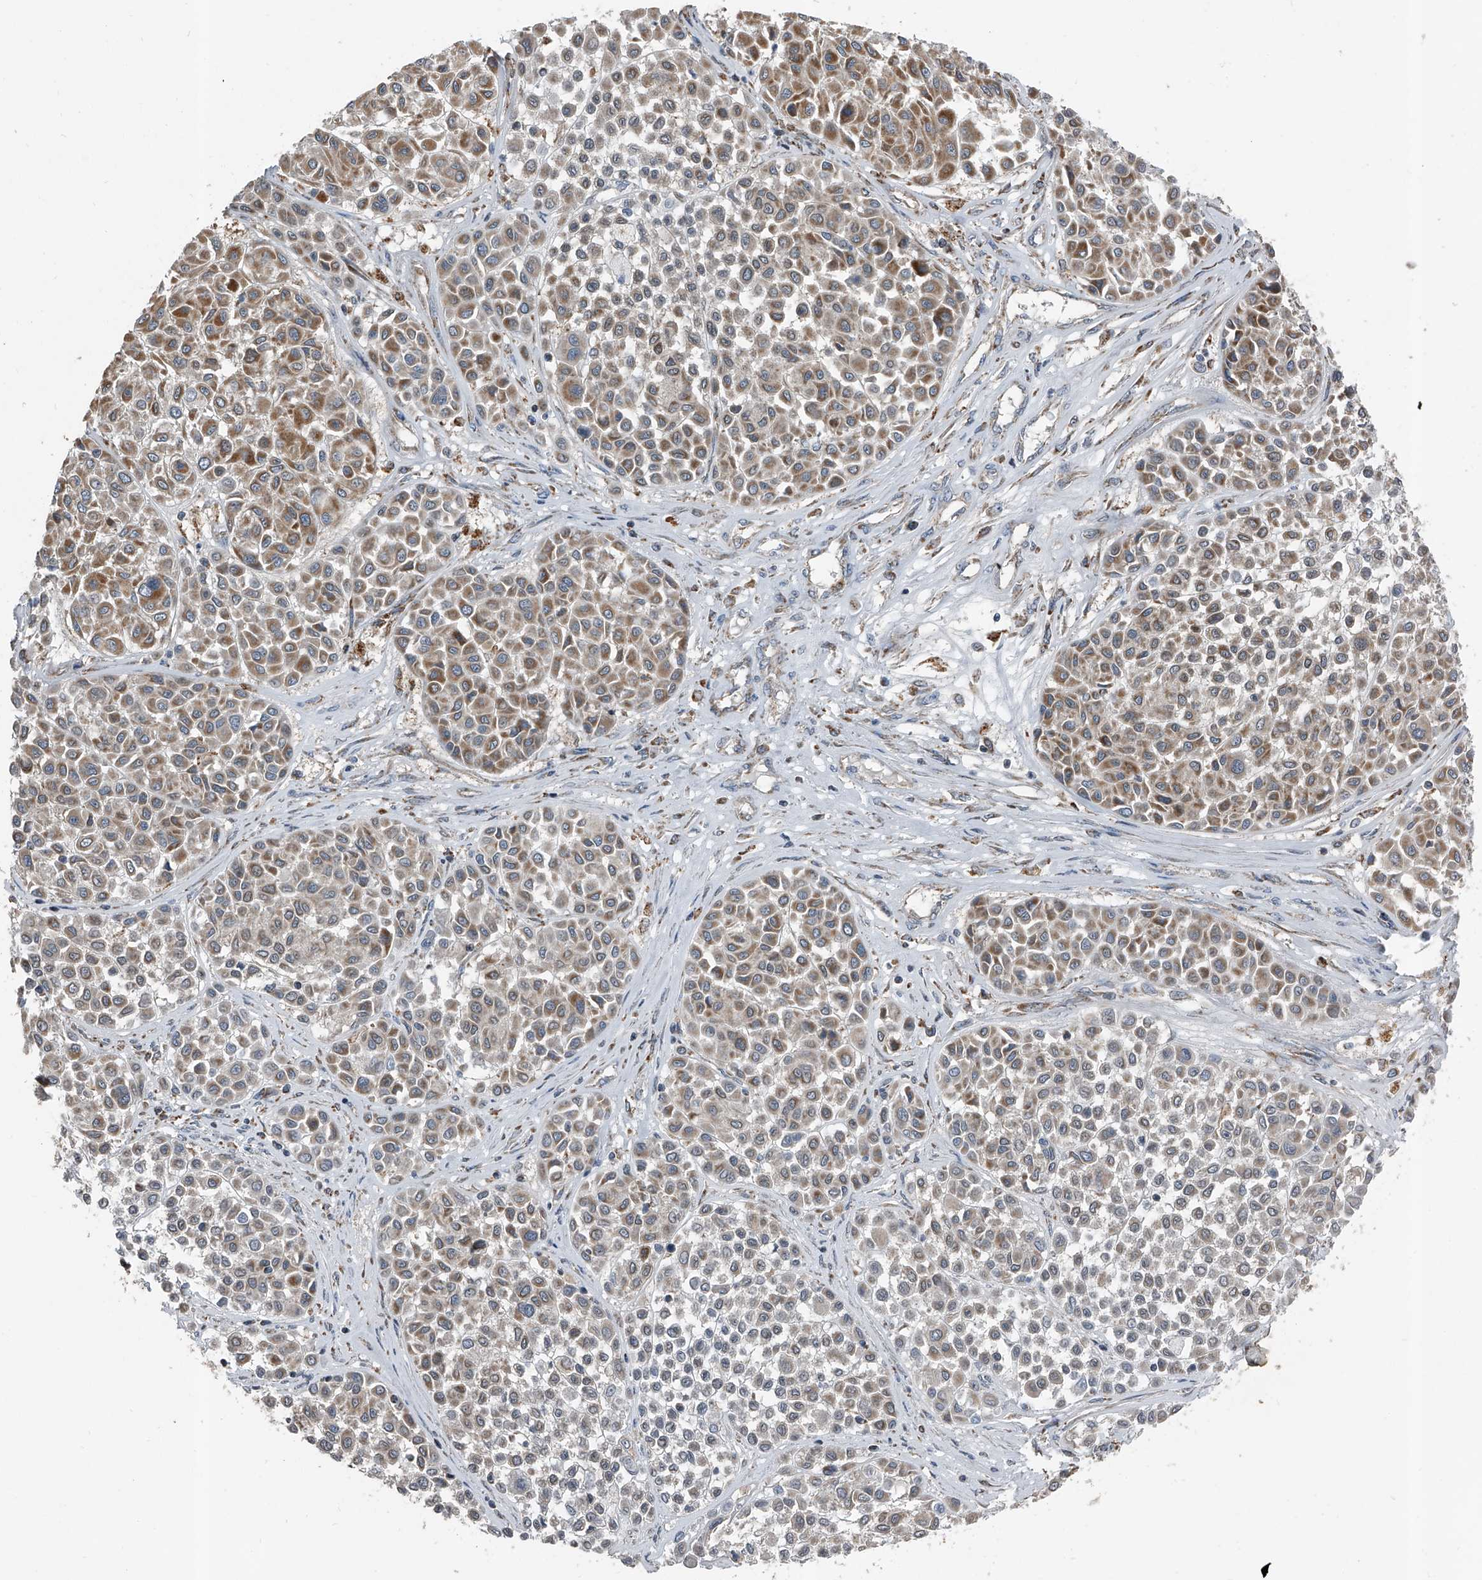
{"staining": {"intensity": "moderate", "quantity": ">75%", "location": "cytoplasmic/membranous"}, "tissue": "melanoma", "cell_type": "Tumor cells", "image_type": "cancer", "snomed": [{"axis": "morphology", "description": "Malignant melanoma, Metastatic site"}, {"axis": "topography", "description": "Soft tissue"}], "caption": "There is medium levels of moderate cytoplasmic/membranous expression in tumor cells of malignant melanoma (metastatic site), as demonstrated by immunohistochemical staining (brown color).", "gene": "CHRNA7", "patient": {"sex": "male", "age": 41}}